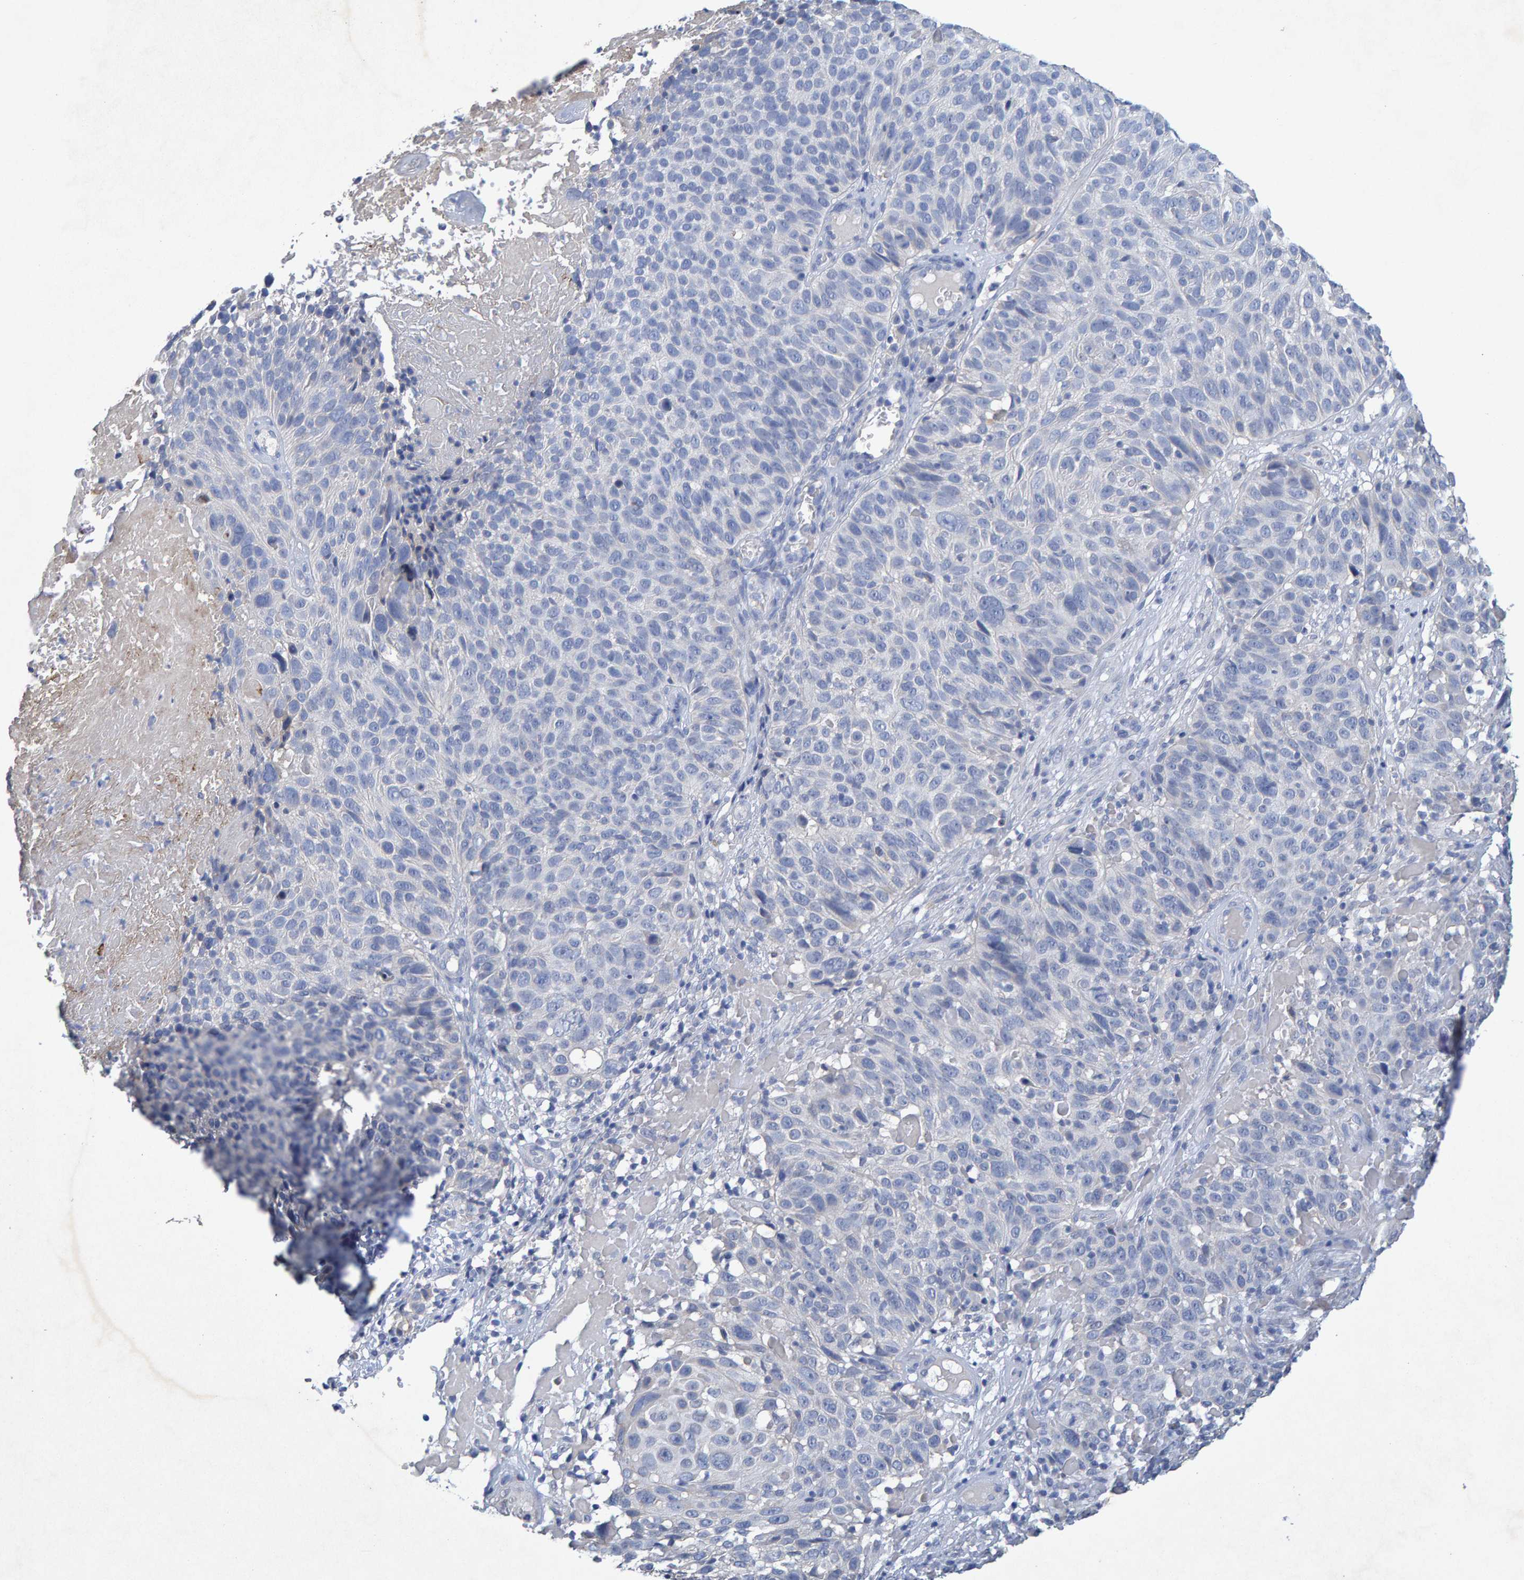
{"staining": {"intensity": "negative", "quantity": "none", "location": "none"}, "tissue": "cervical cancer", "cell_type": "Tumor cells", "image_type": "cancer", "snomed": [{"axis": "morphology", "description": "Squamous cell carcinoma, NOS"}, {"axis": "topography", "description": "Cervix"}], "caption": "Image shows no significant protein positivity in tumor cells of cervical cancer (squamous cell carcinoma).", "gene": "CTH", "patient": {"sex": "female", "age": 74}}